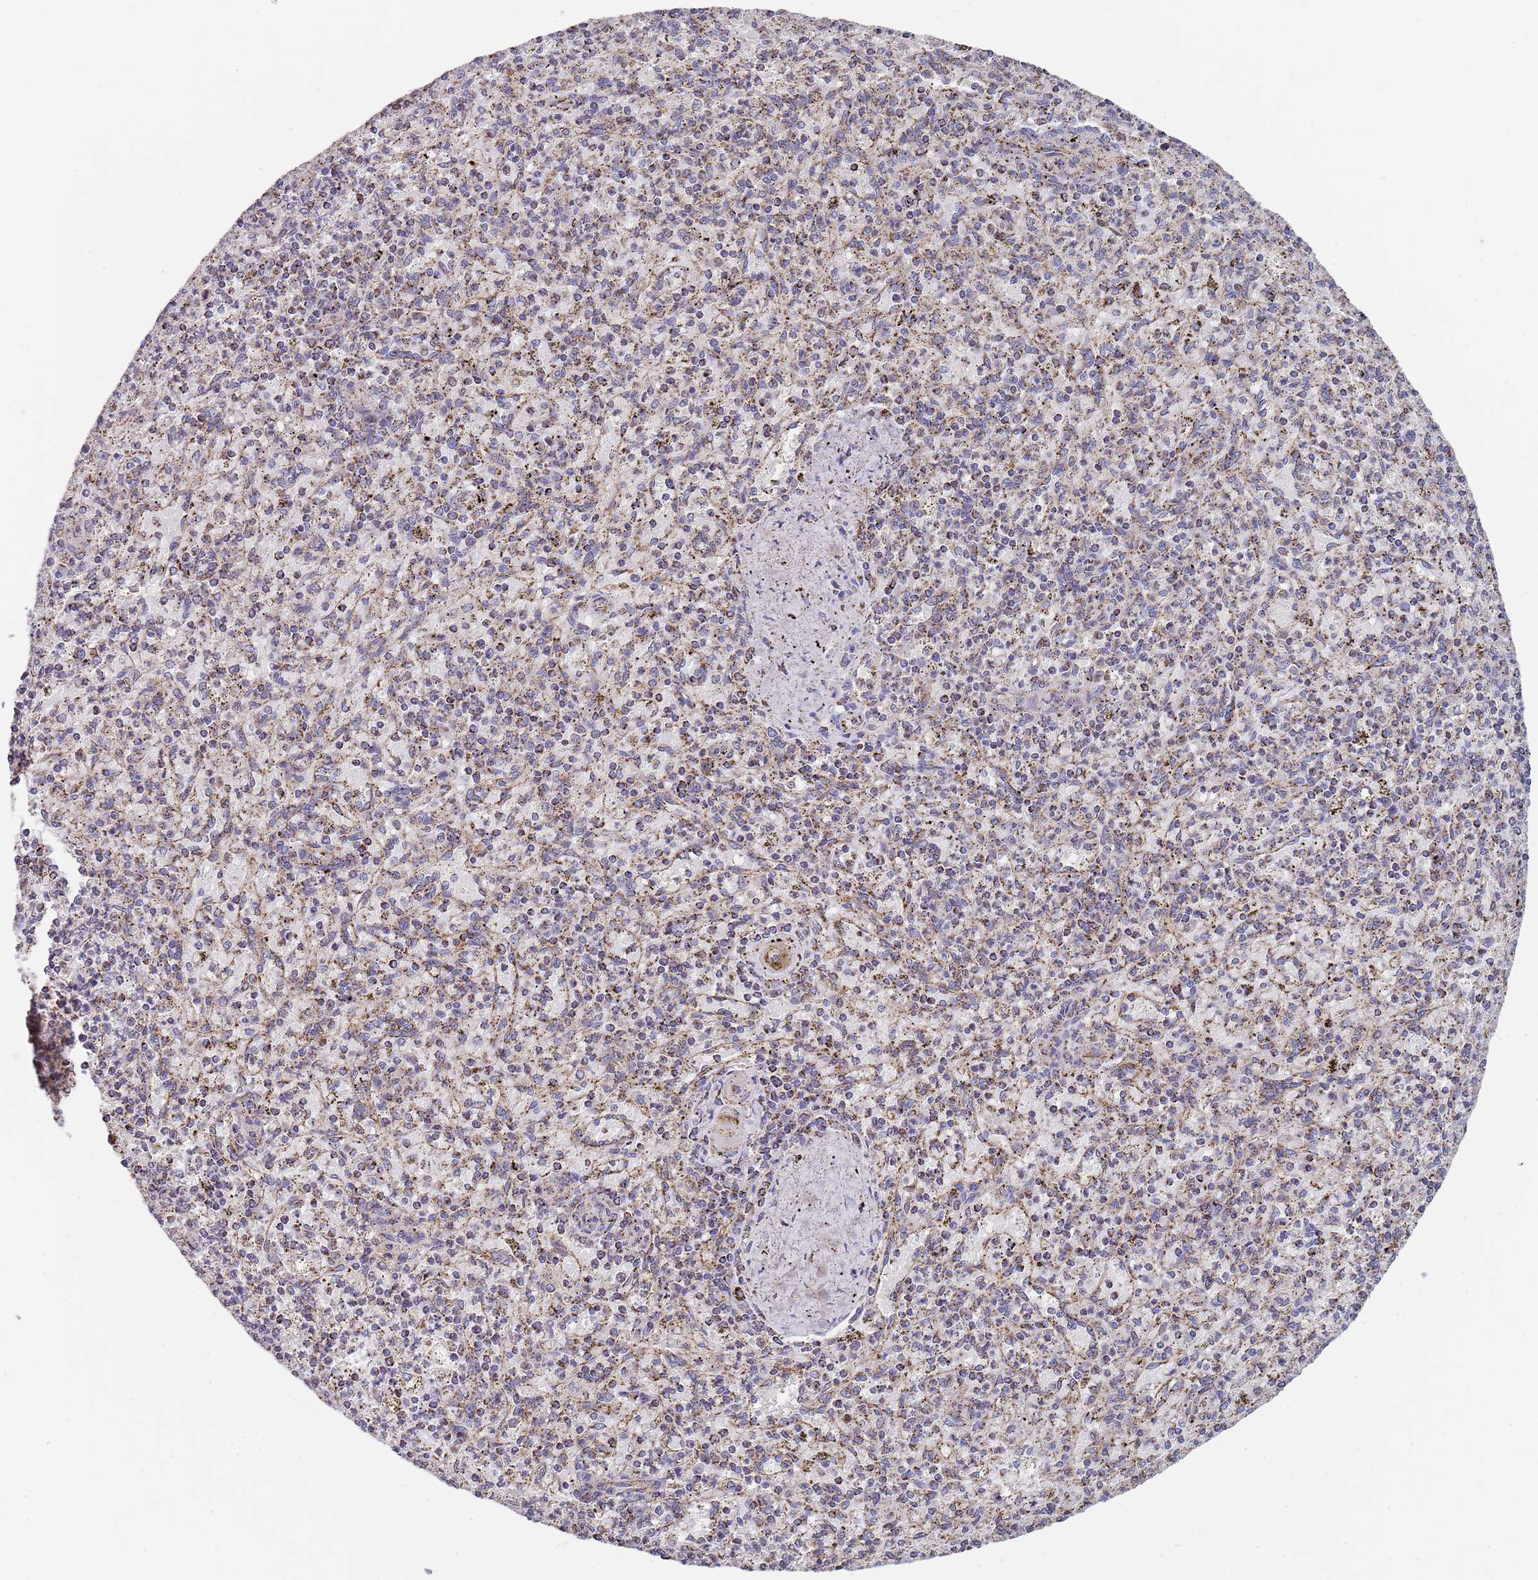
{"staining": {"intensity": "moderate", "quantity": "25%-75%", "location": "cytoplasmic/membranous"}, "tissue": "spleen", "cell_type": "Cells in red pulp", "image_type": "normal", "snomed": [{"axis": "morphology", "description": "Normal tissue, NOS"}, {"axis": "topography", "description": "Spleen"}], "caption": "Protein expression analysis of normal spleen demonstrates moderate cytoplasmic/membranous staining in approximately 25%-75% of cells in red pulp. (brown staining indicates protein expression, while blue staining denotes nuclei).", "gene": "PGP", "patient": {"sex": "male", "age": 72}}